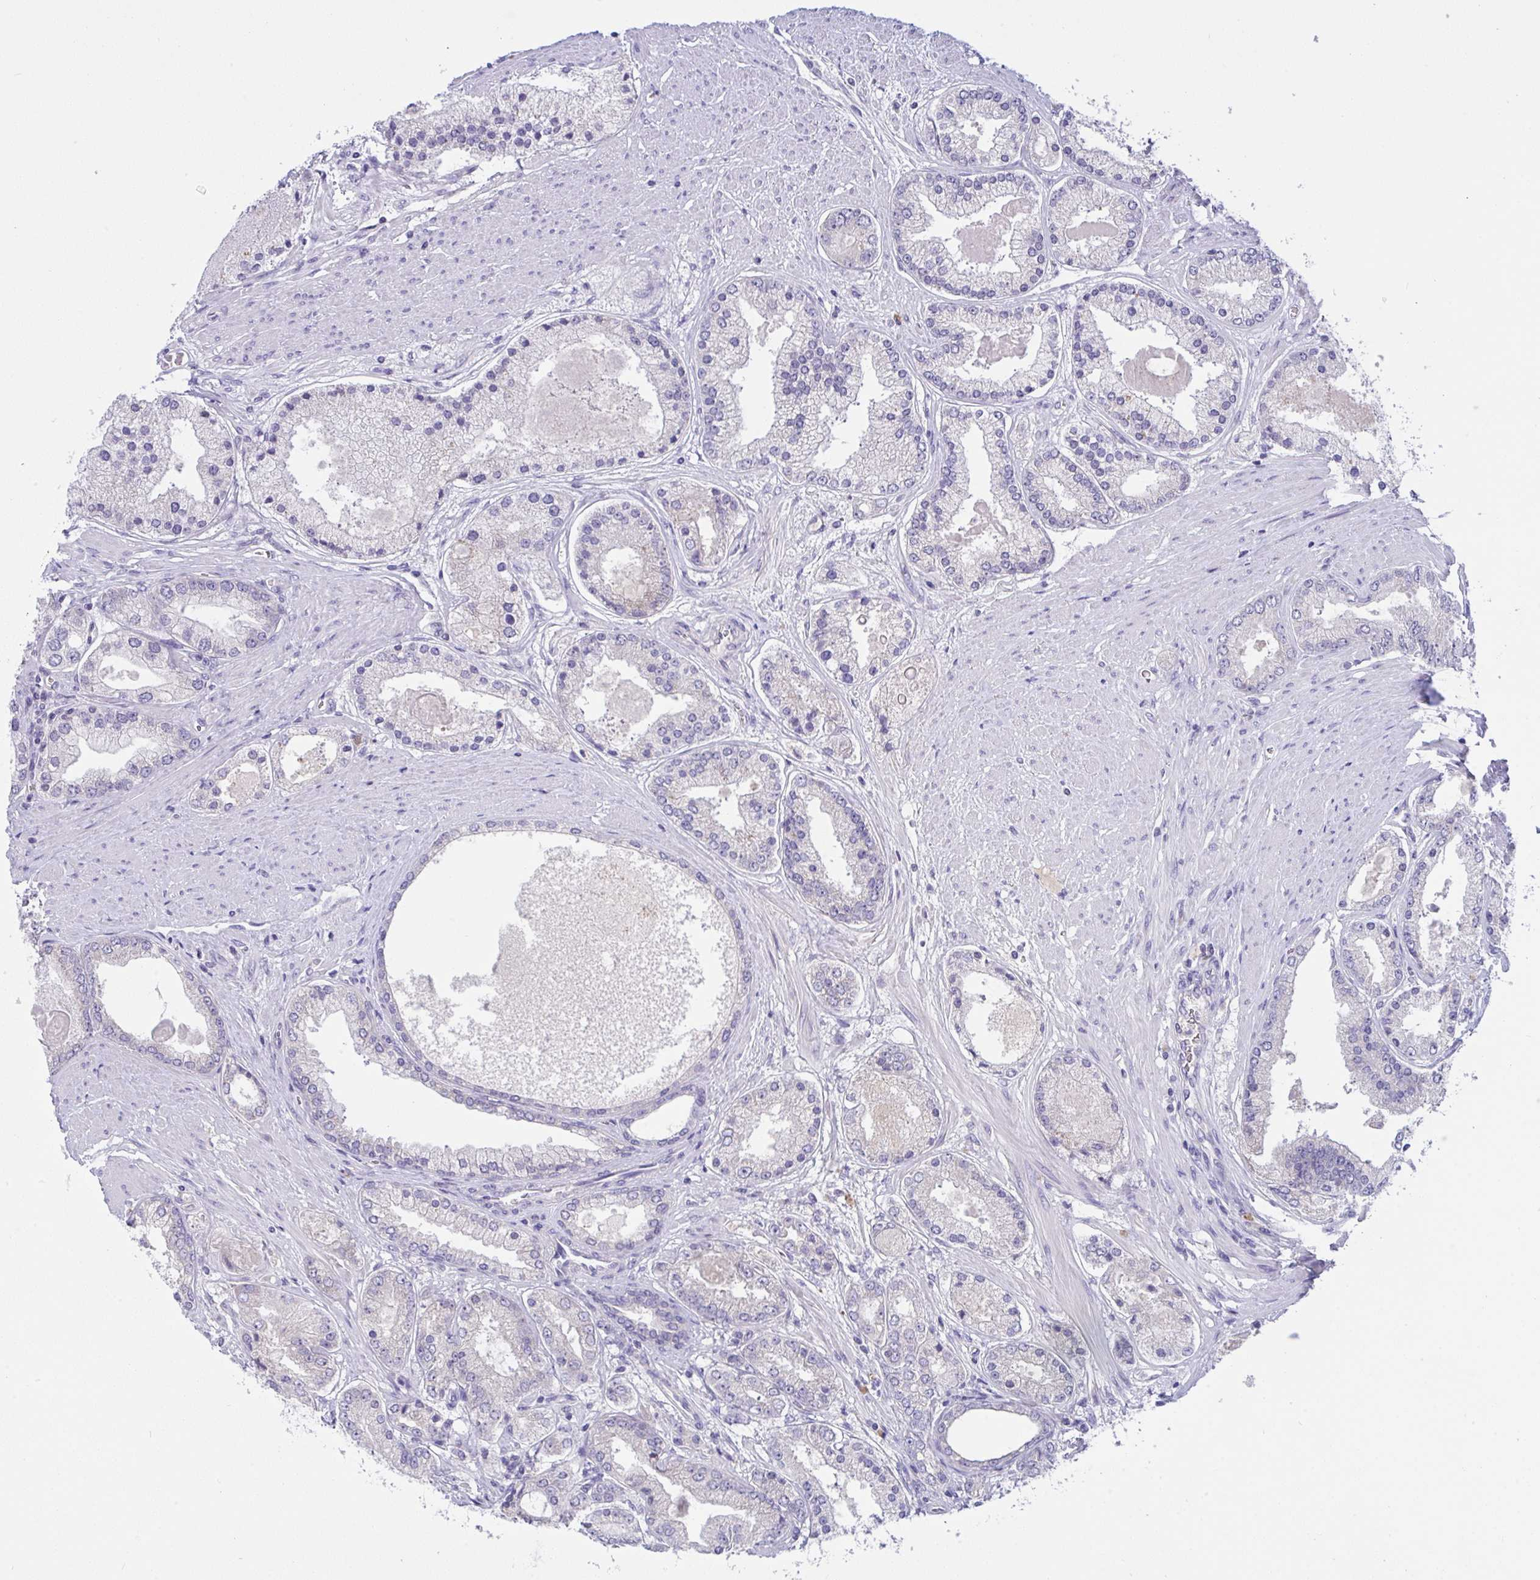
{"staining": {"intensity": "negative", "quantity": "none", "location": "none"}, "tissue": "prostate cancer", "cell_type": "Tumor cells", "image_type": "cancer", "snomed": [{"axis": "morphology", "description": "Adenocarcinoma, High grade"}, {"axis": "topography", "description": "Prostate"}], "caption": "A high-resolution image shows IHC staining of high-grade adenocarcinoma (prostate), which exhibits no significant expression in tumor cells. The staining was performed using DAB to visualize the protein expression in brown, while the nuclei were stained in blue with hematoxylin (Magnification: 20x).", "gene": "TMEM41A", "patient": {"sex": "male", "age": 67}}